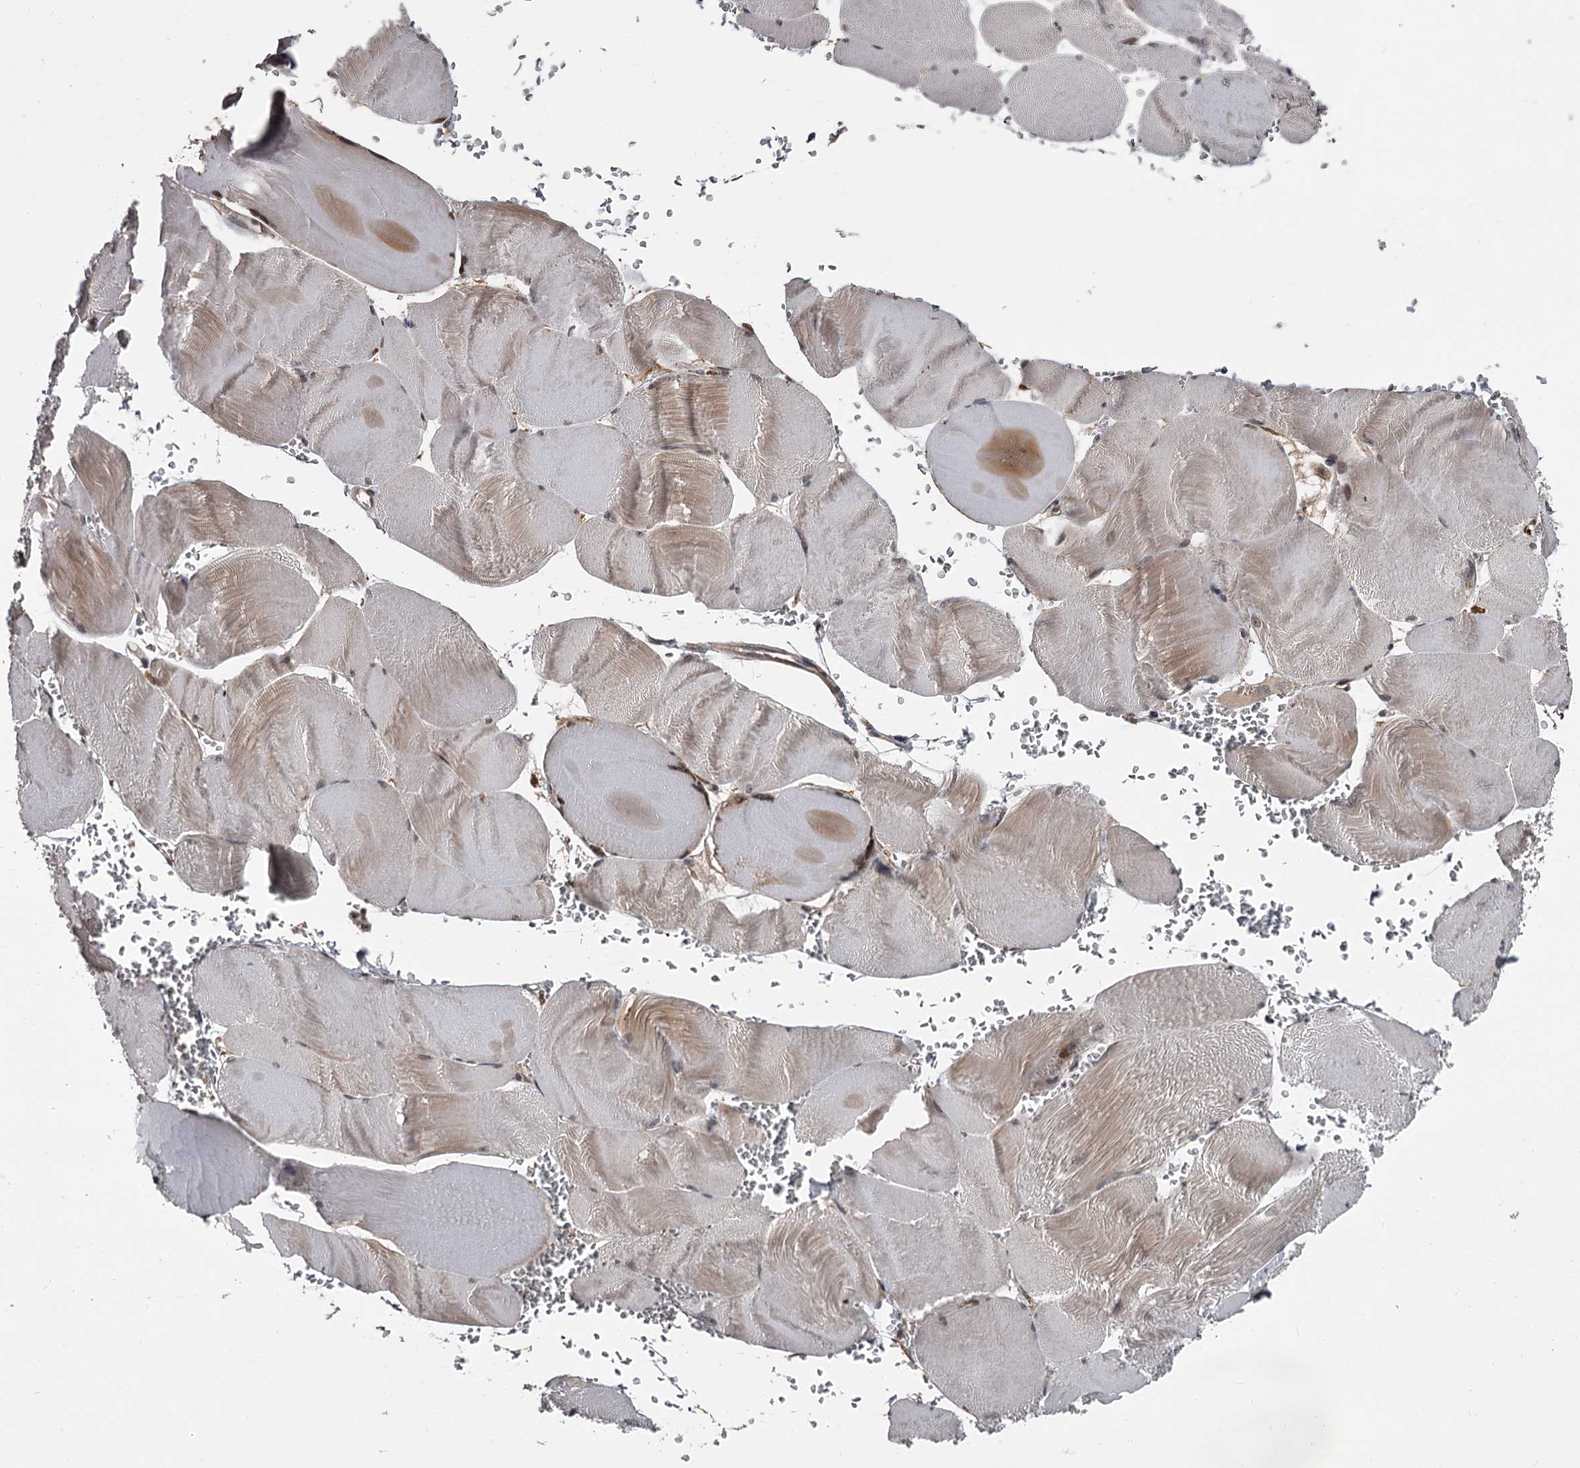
{"staining": {"intensity": "weak", "quantity": "<25%", "location": "cytoplasmic/membranous"}, "tissue": "skeletal muscle", "cell_type": "Myocytes", "image_type": "normal", "snomed": [{"axis": "morphology", "description": "Normal tissue, NOS"}, {"axis": "morphology", "description": "Basal cell carcinoma"}, {"axis": "topography", "description": "Skeletal muscle"}], "caption": "Micrograph shows no protein positivity in myocytes of benign skeletal muscle. (DAB IHC with hematoxylin counter stain).", "gene": "CDC42EP2", "patient": {"sex": "female", "age": 64}}